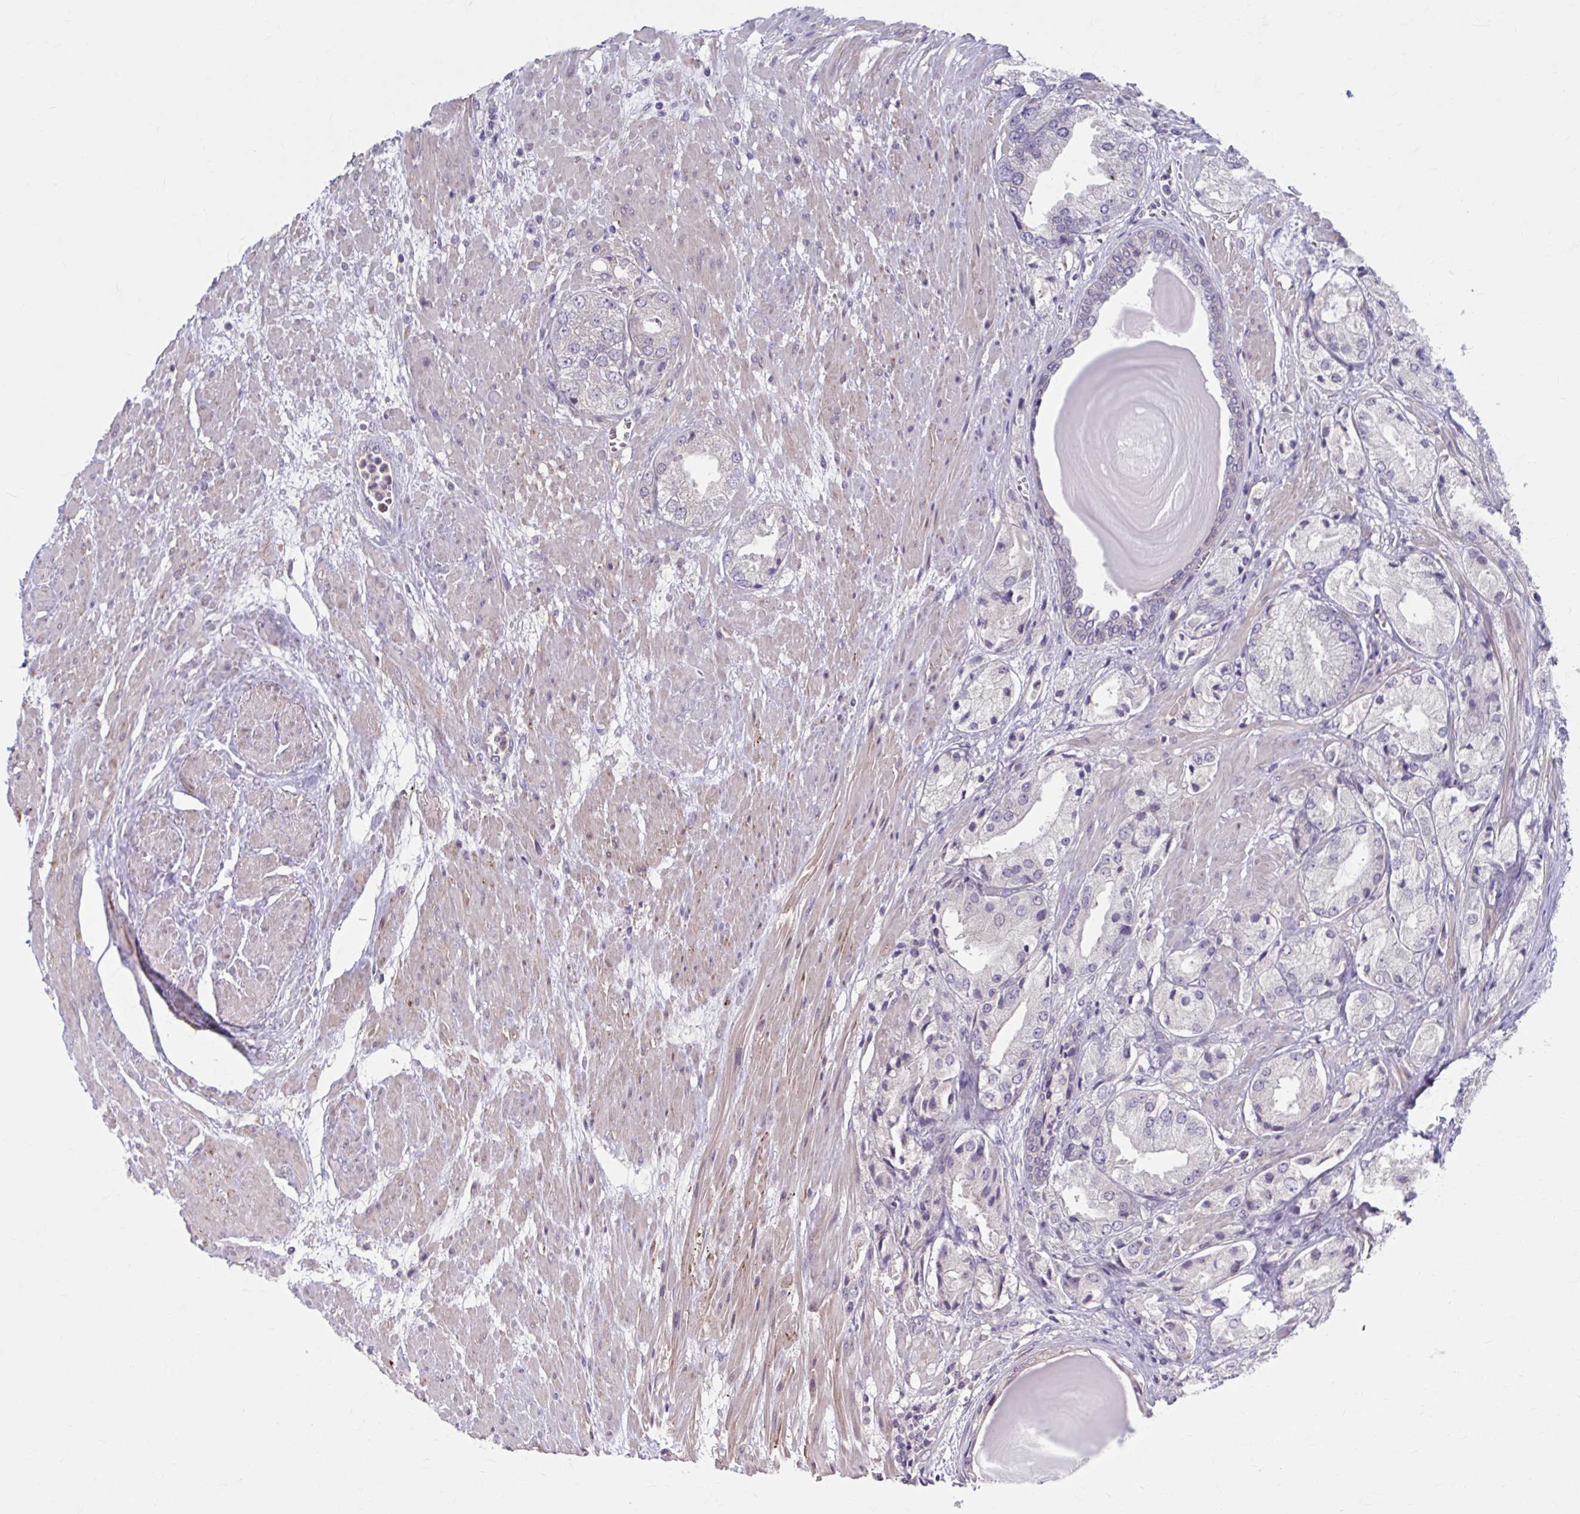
{"staining": {"intensity": "negative", "quantity": "none", "location": "none"}, "tissue": "prostate cancer", "cell_type": "Tumor cells", "image_type": "cancer", "snomed": [{"axis": "morphology", "description": "Adenocarcinoma, High grade"}, {"axis": "topography", "description": "Prostate"}], "caption": "DAB immunohistochemical staining of adenocarcinoma (high-grade) (prostate) reveals no significant staining in tumor cells. (Stains: DAB (3,3'-diaminobenzidine) immunohistochemistry with hematoxylin counter stain, Microscopy: brightfield microscopy at high magnification).", "gene": "CHST3", "patient": {"sex": "male", "age": 68}}